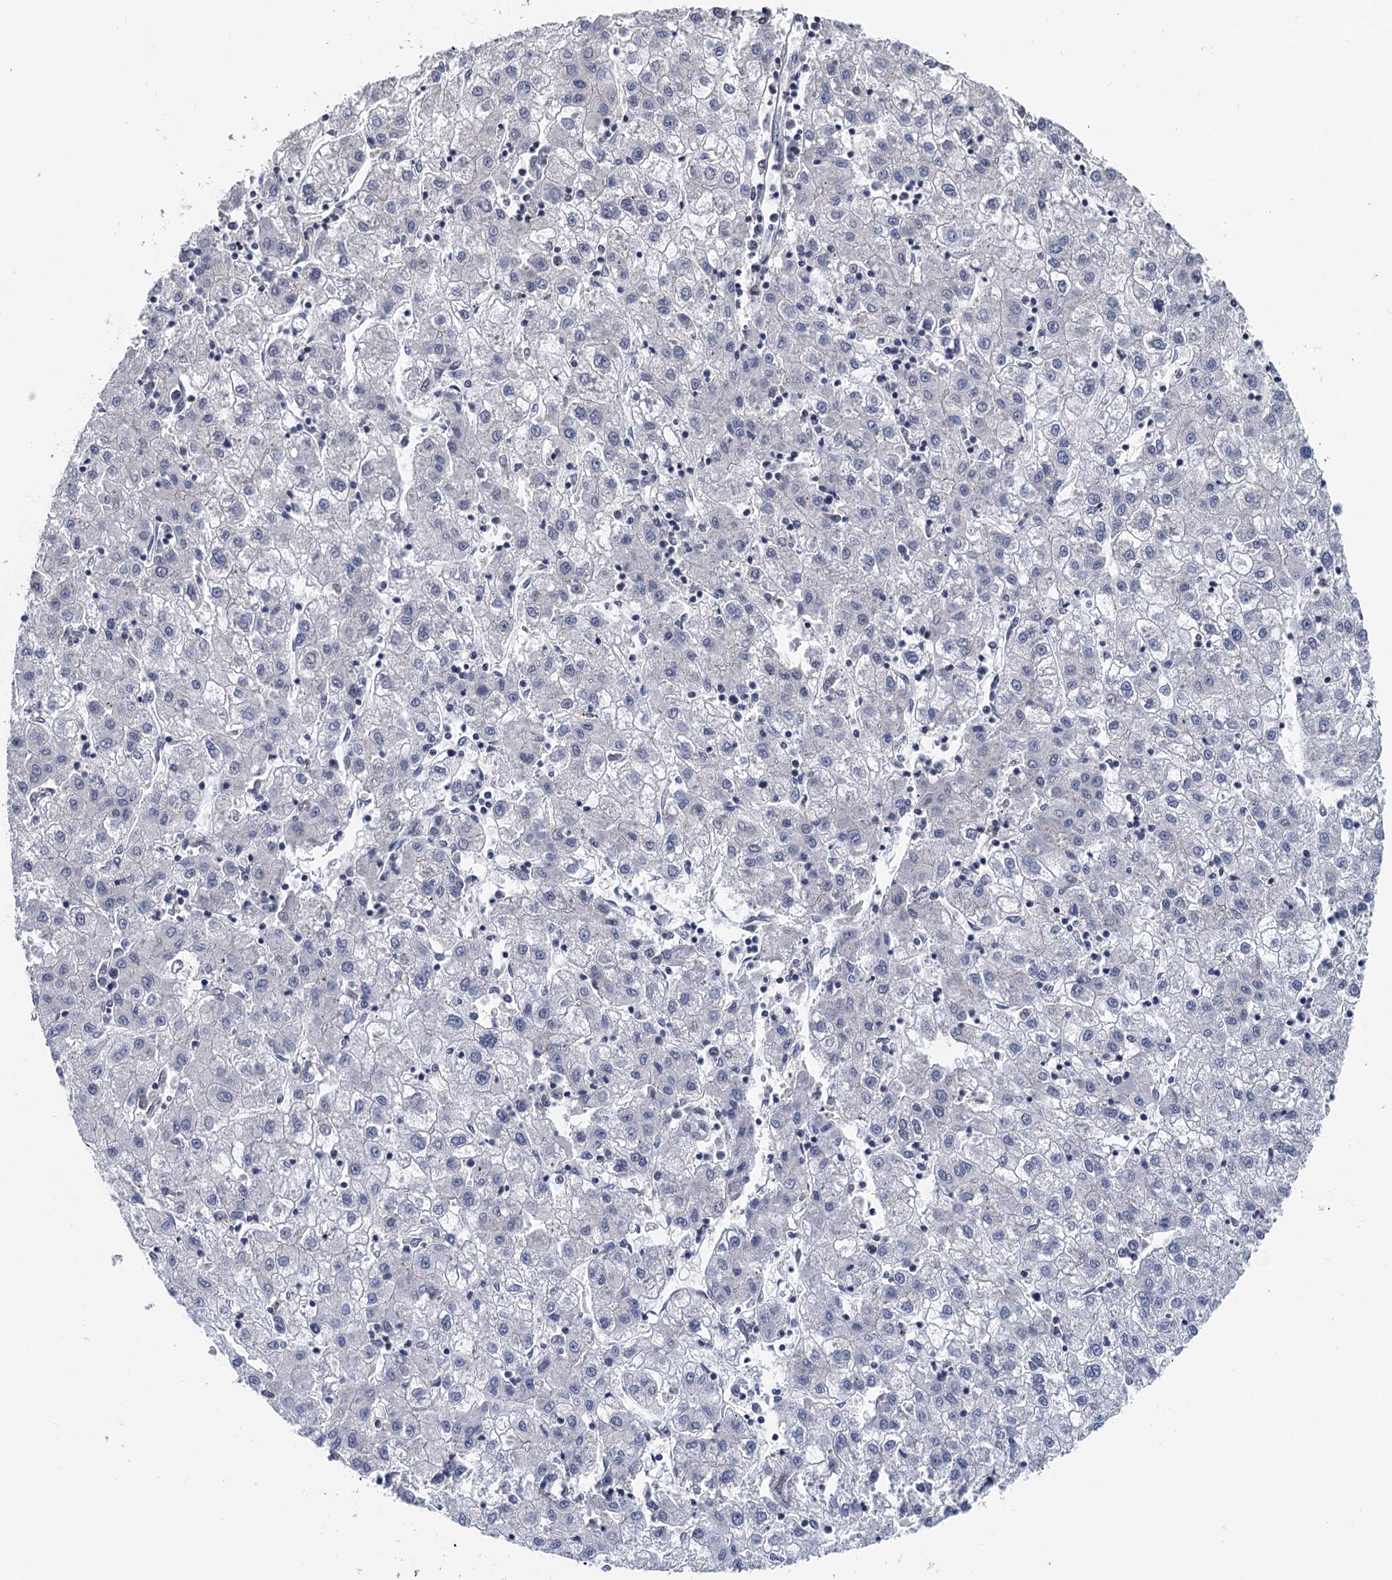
{"staining": {"intensity": "negative", "quantity": "none", "location": "none"}, "tissue": "liver cancer", "cell_type": "Tumor cells", "image_type": "cancer", "snomed": [{"axis": "morphology", "description": "Carcinoma, Hepatocellular, NOS"}, {"axis": "topography", "description": "Liver"}], "caption": "Human liver hepatocellular carcinoma stained for a protein using immunohistochemistry (IHC) demonstrates no staining in tumor cells.", "gene": "RASSF4", "patient": {"sex": "male", "age": 72}}